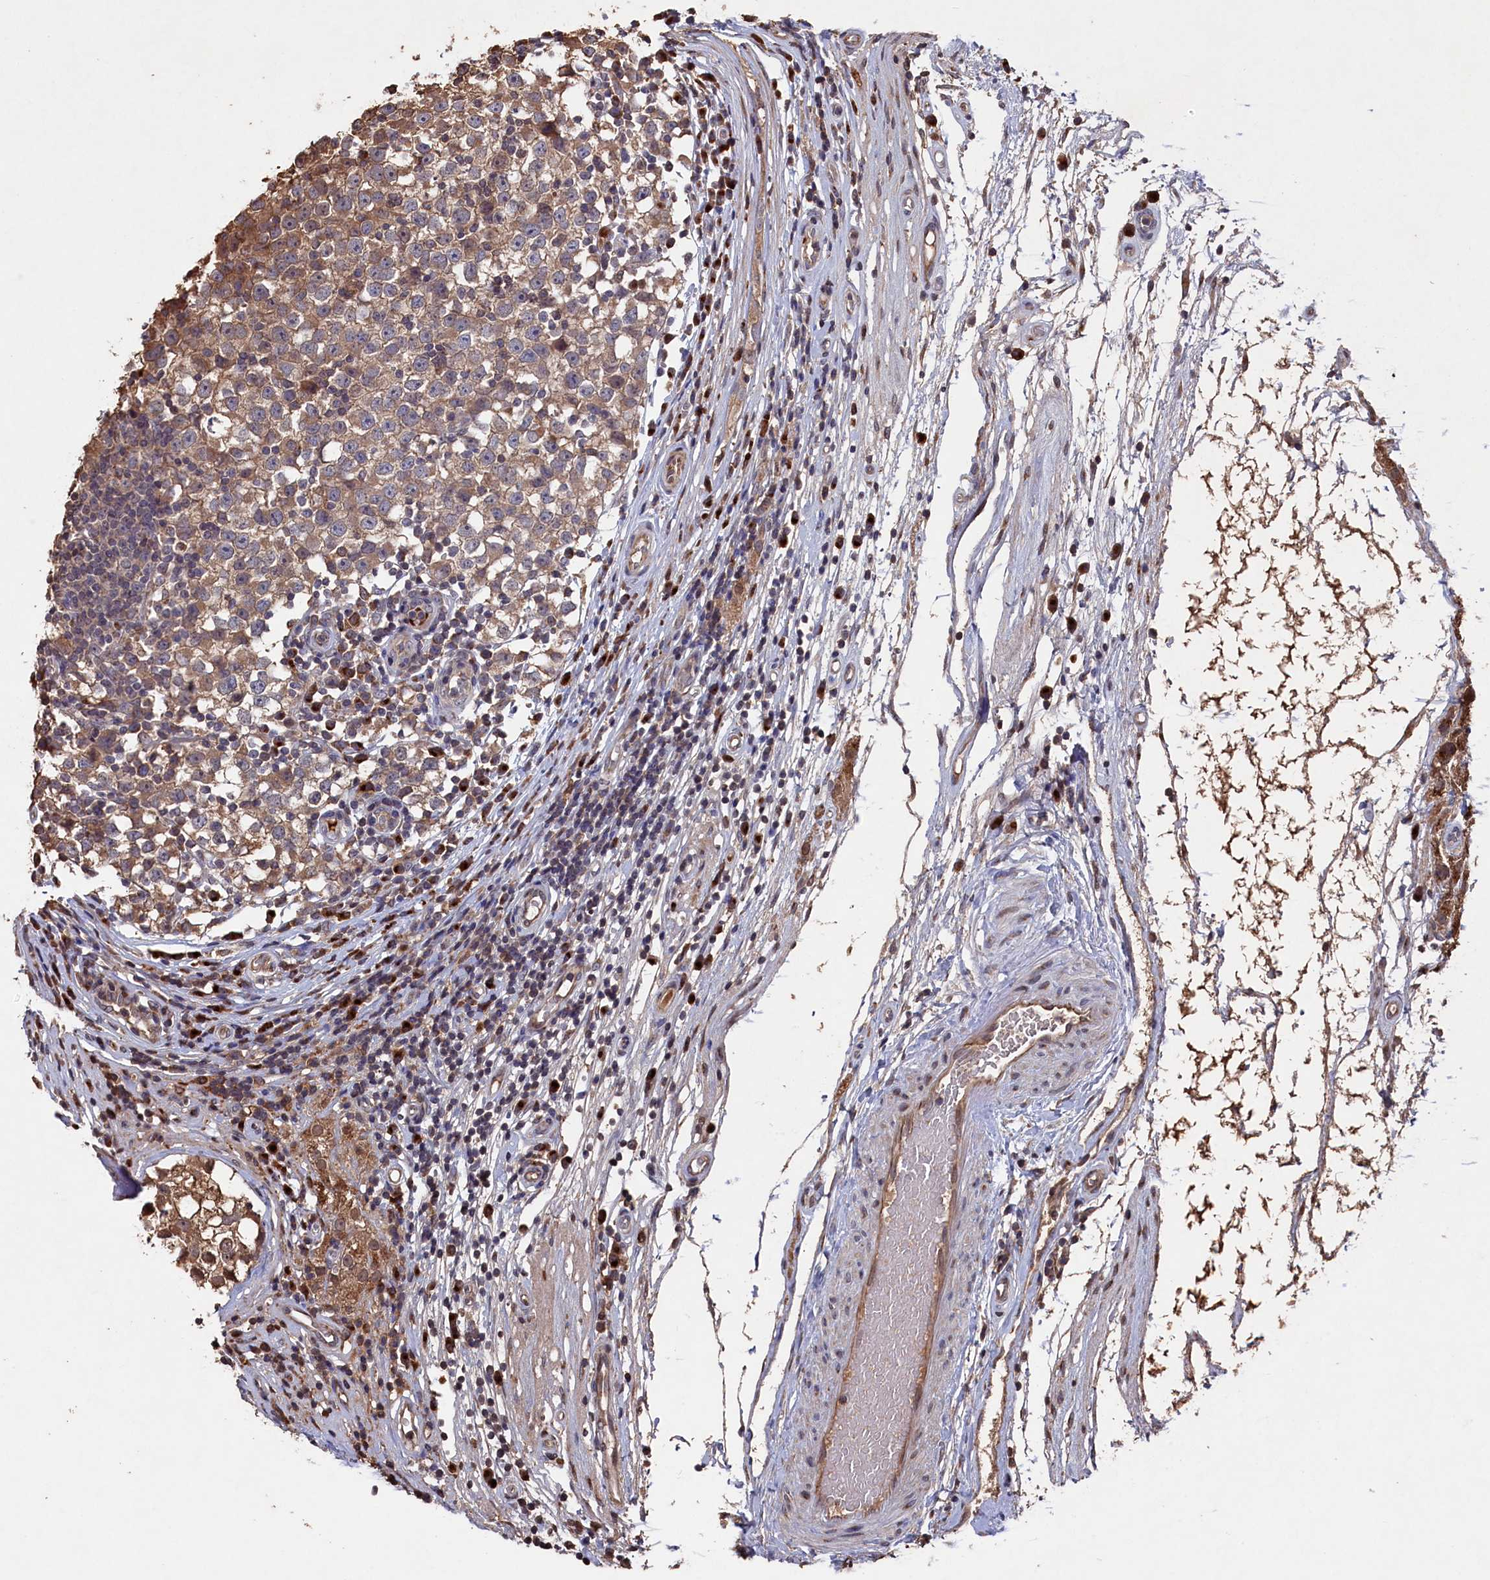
{"staining": {"intensity": "weak", "quantity": ">75%", "location": "cytoplasmic/membranous"}, "tissue": "testis cancer", "cell_type": "Tumor cells", "image_type": "cancer", "snomed": [{"axis": "morphology", "description": "Seminoma, NOS"}, {"axis": "topography", "description": "Testis"}], "caption": "Immunohistochemistry (IHC) staining of testis seminoma, which reveals low levels of weak cytoplasmic/membranous expression in about >75% of tumor cells indicating weak cytoplasmic/membranous protein staining. The staining was performed using DAB (brown) for protein detection and nuclei were counterstained in hematoxylin (blue).", "gene": "NAA60", "patient": {"sex": "male", "age": 65}}